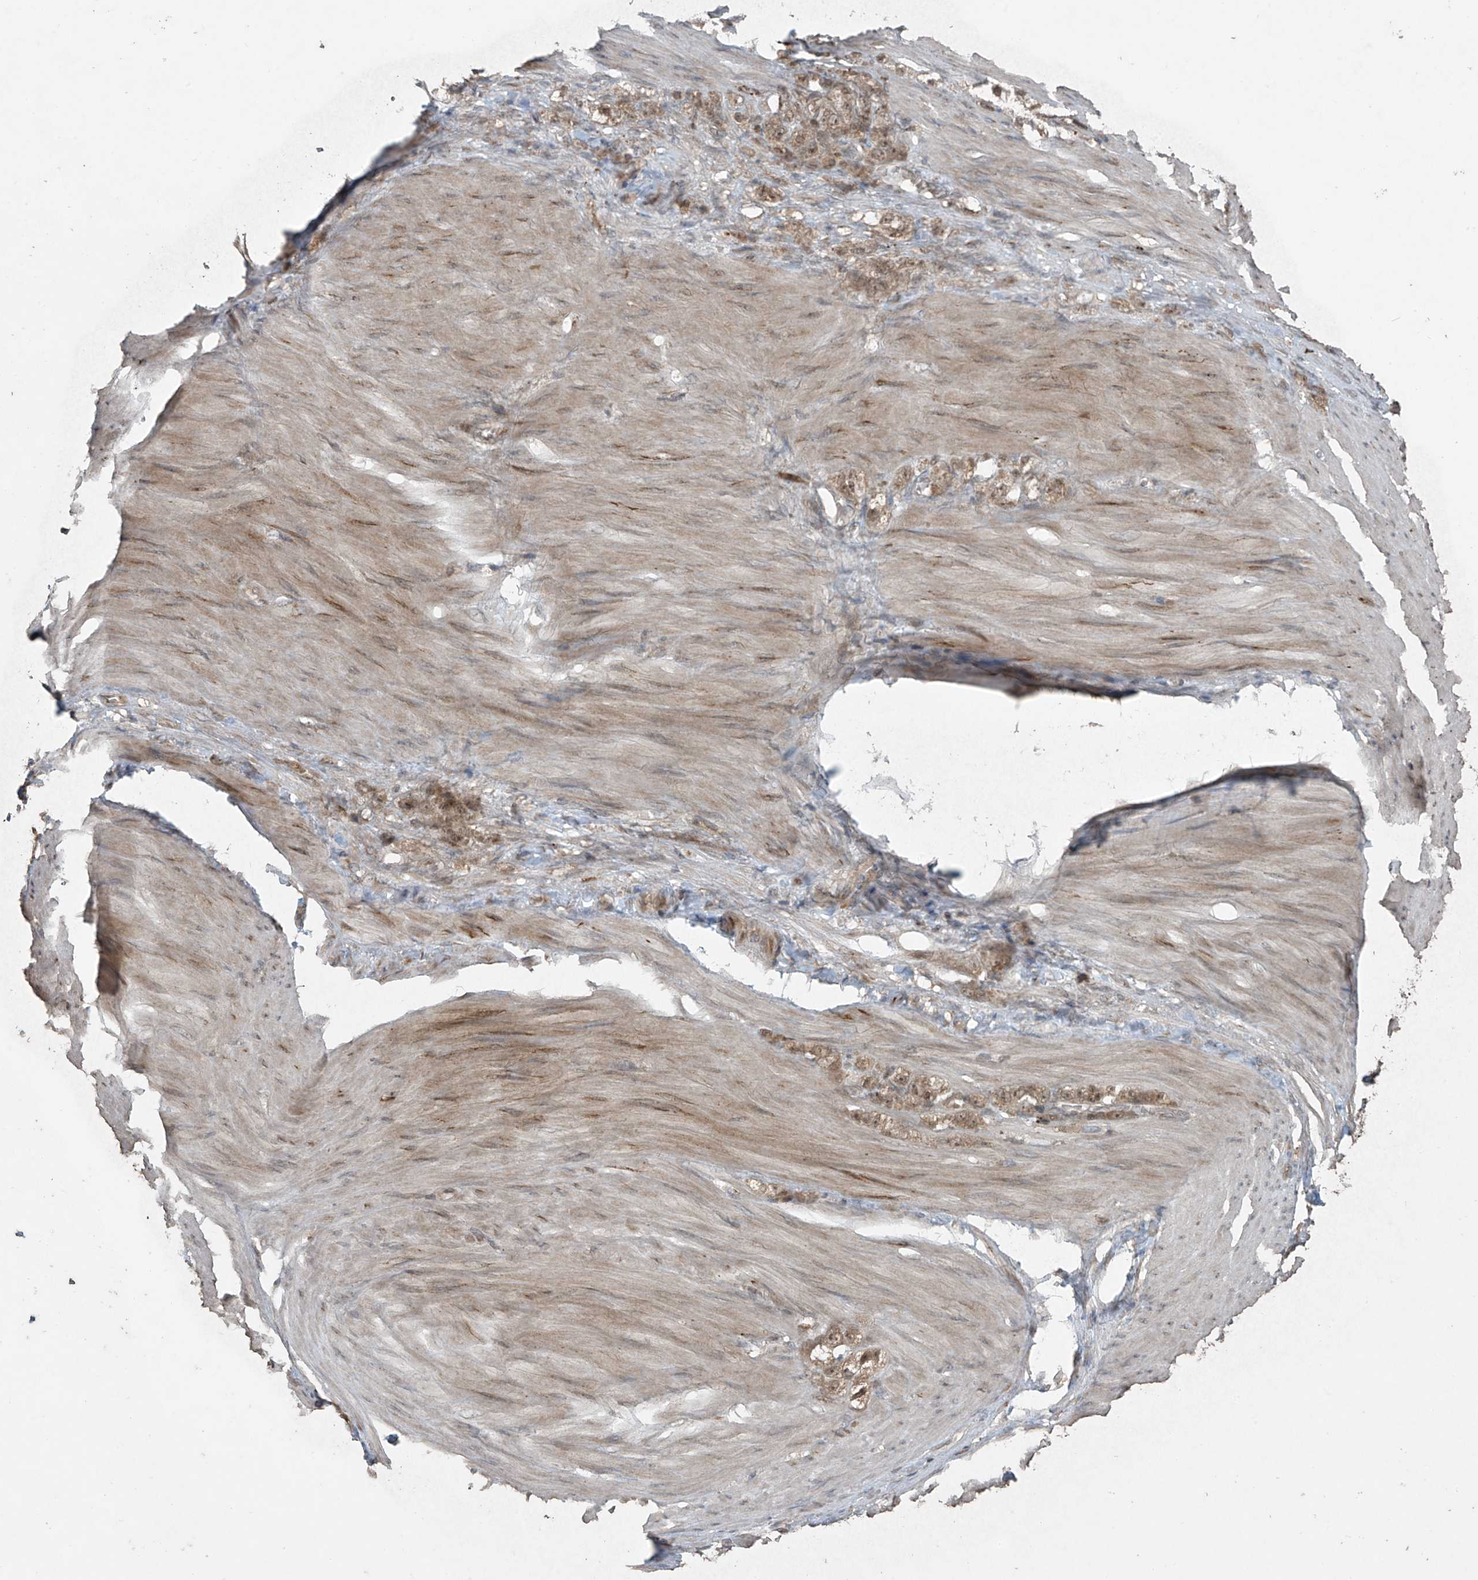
{"staining": {"intensity": "moderate", "quantity": ">75%", "location": "cytoplasmic/membranous,nuclear"}, "tissue": "stomach cancer", "cell_type": "Tumor cells", "image_type": "cancer", "snomed": [{"axis": "morphology", "description": "Normal tissue, NOS"}, {"axis": "morphology", "description": "Adenocarcinoma, NOS"}, {"axis": "topography", "description": "Stomach"}], "caption": "Brown immunohistochemical staining in adenocarcinoma (stomach) reveals moderate cytoplasmic/membranous and nuclear expression in about >75% of tumor cells. (IHC, brightfield microscopy, high magnification).", "gene": "PGPEP1", "patient": {"sex": "male", "age": 82}}